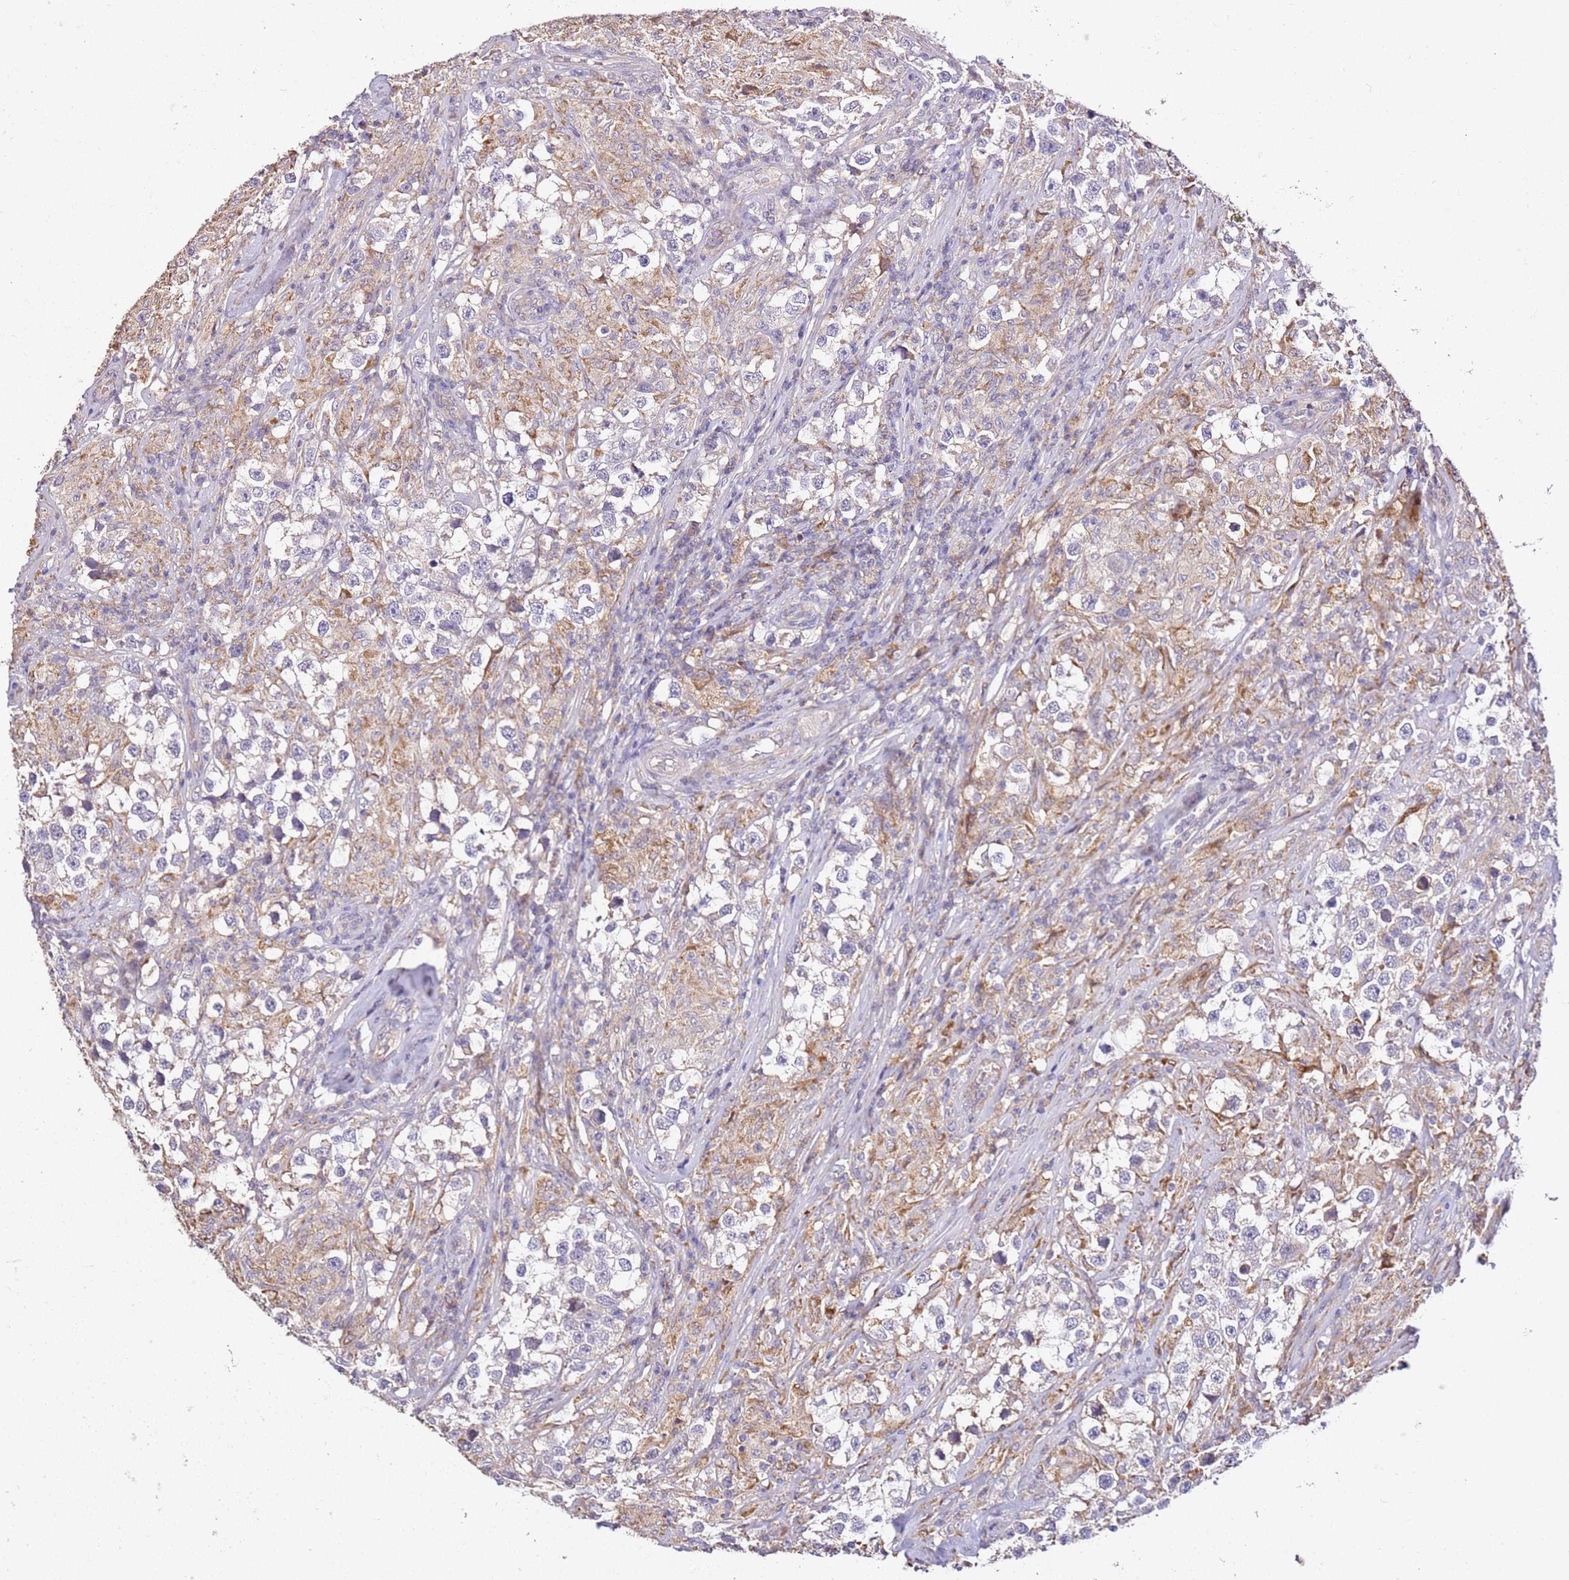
{"staining": {"intensity": "negative", "quantity": "none", "location": "none"}, "tissue": "testis cancer", "cell_type": "Tumor cells", "image_type": "cancer", "snomed": [{"axis": "morphology", "description": "Seminoma, NOS"}, {"axis": "topography", "description": "Testis"}], "caption": "This is a histopathology image of immunohistochemistry staining of seminoma (testis), which shows no staining in tumor cells. The staining was performed using DAB (3,3'-diaminobenzidine) to visualize the protein expression in brown, while the nuclei were stained in blue with hematoxylin (Magnification: 20x).", "gene": "OR2B11", "patient": {"sex": "male", "age": 46}}